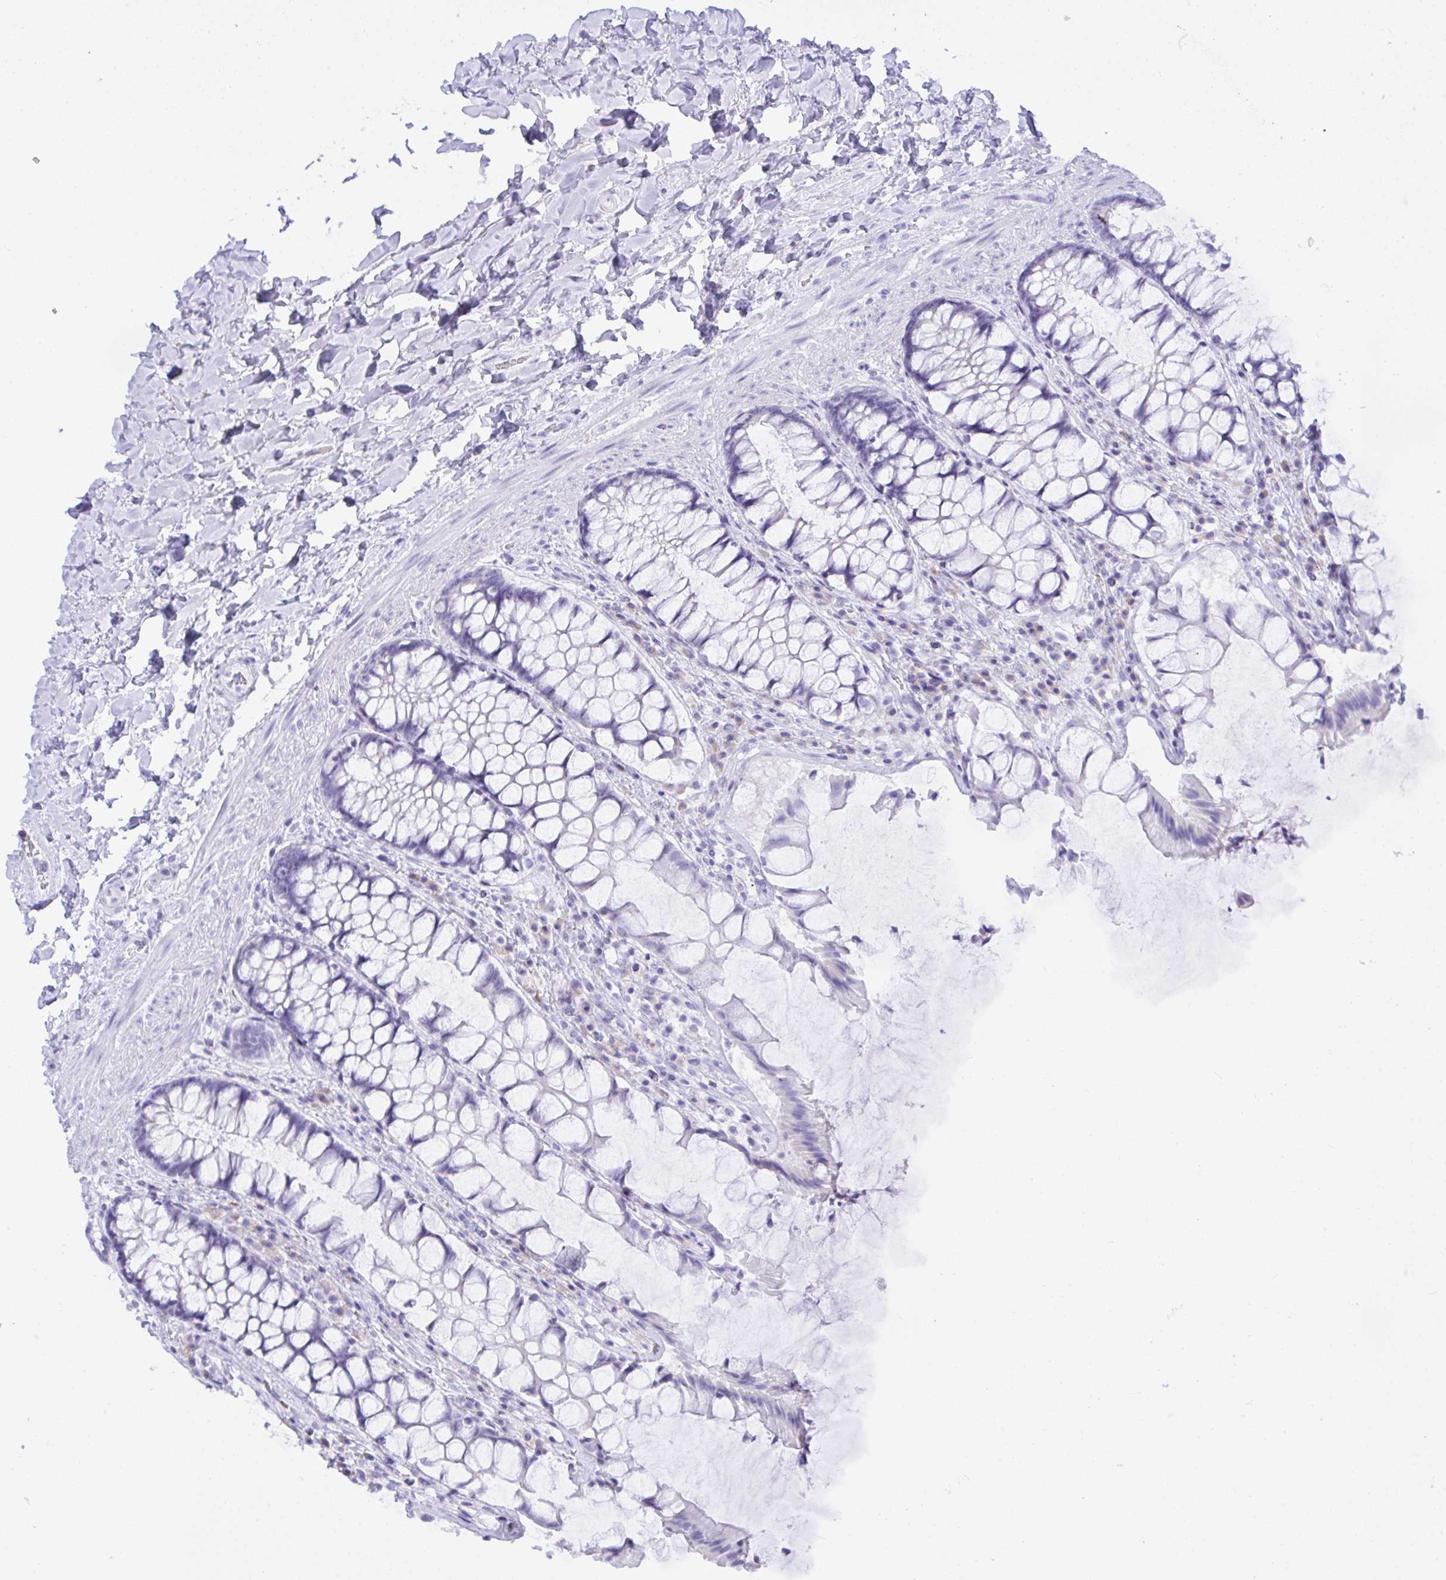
{"staining": {"intensity": "negative", "quantity": "none", "location": "none"}, "tissue": "rectum", "cell_type": "Glandular cells", "image_type": "normal", "snomed": [{"axis": "morphology", "description": "Normal tissue, NOS"}, {"axis": "topography", "description": "Rectum"}], "caption": "High power microscopy micrograph of an immunohistochemistry photomicrograph of benign rectum, revealing no significant positivity in glandular cells.", "gene": "SEL1L2", "patient": {"sex": "female", "age": 58}}